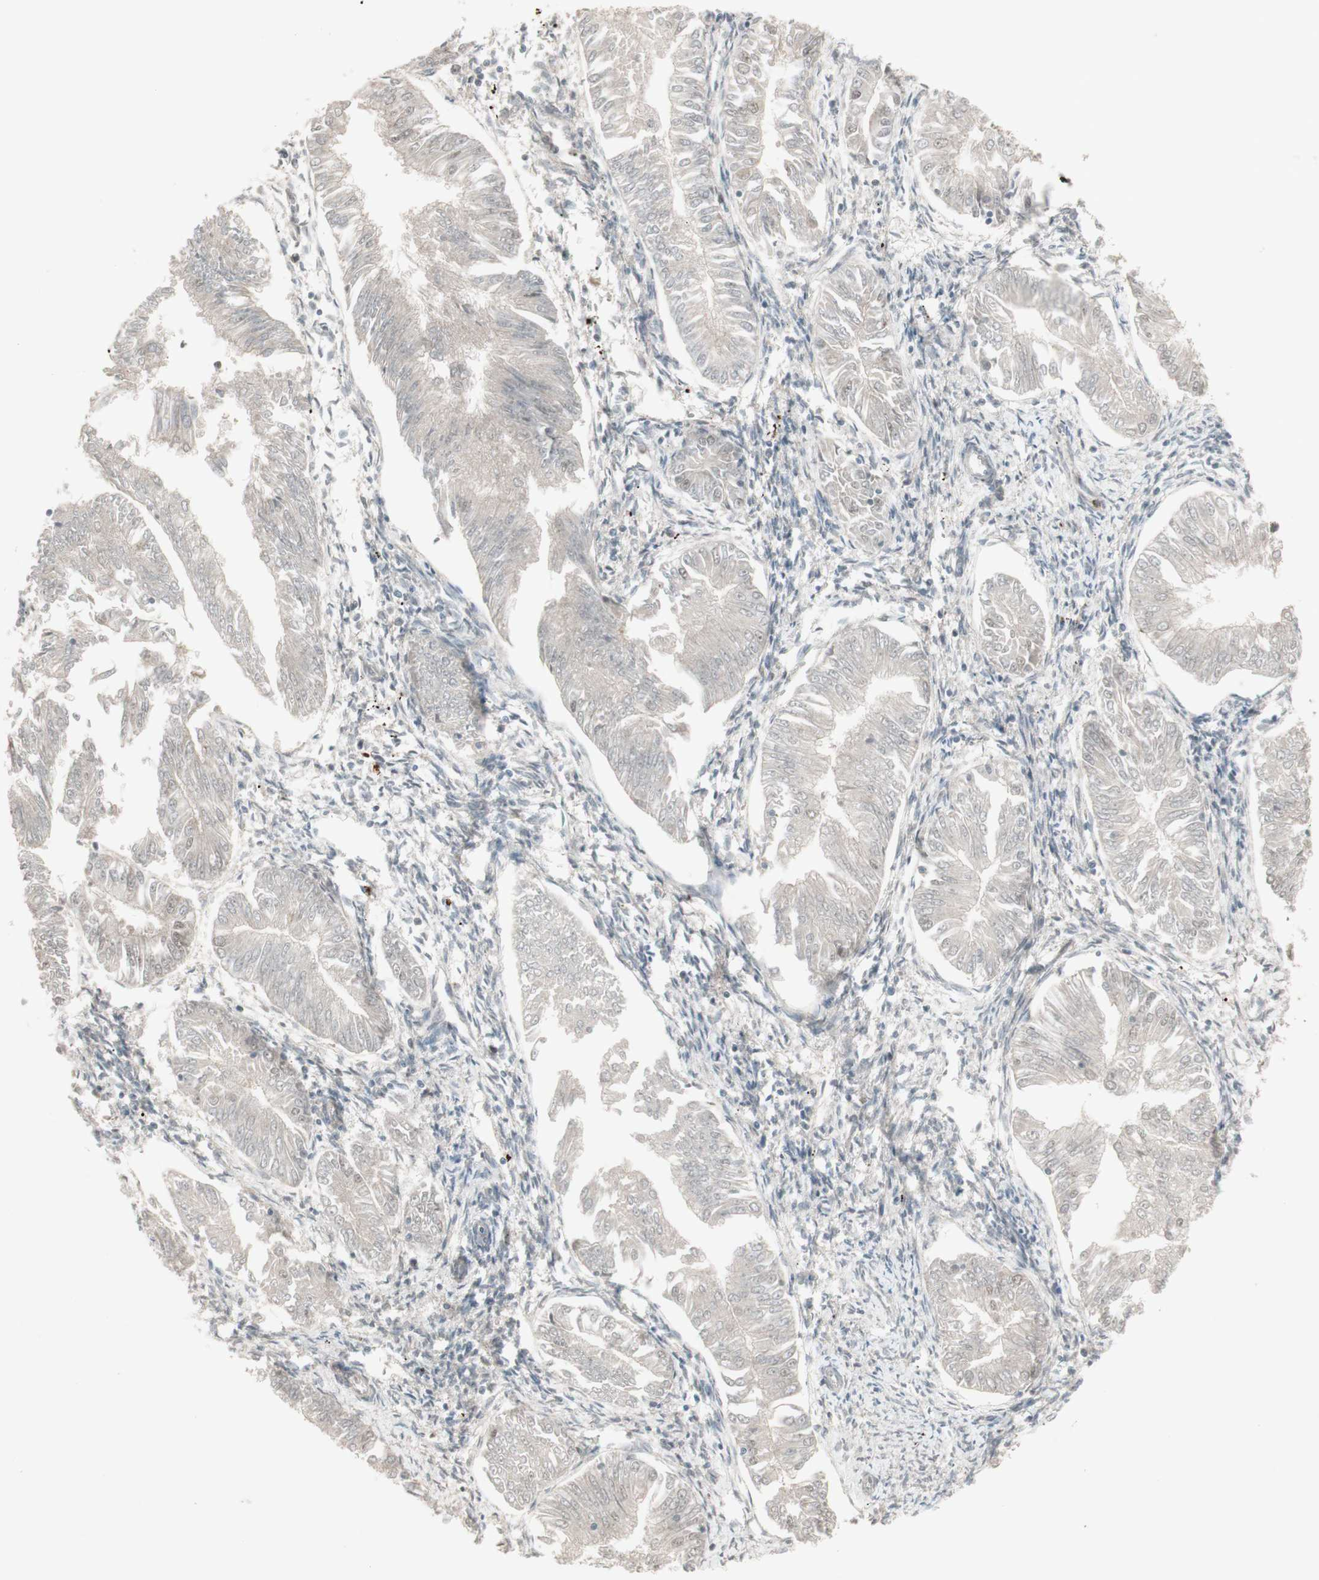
{"staining": {"intensity": "negative", "quantity": "none", "location": "none"}, "tissue": "endometrial cancer", "cell_type": "Tumor cells", "image_type": "cancer", "snomed": [{"axis": "morphology", "description": "Adenocarcinoma, NOS"}, {"axis": "topography", "description": "Endometrium"}], "caption": "This is an immunohistochemistry (IHC) photomicrograph of human endometrial adenocarcinoma. There is no staining in tumor cells.", "gene": "MSH6", "patient": {"sex": "female", "age": 53}}